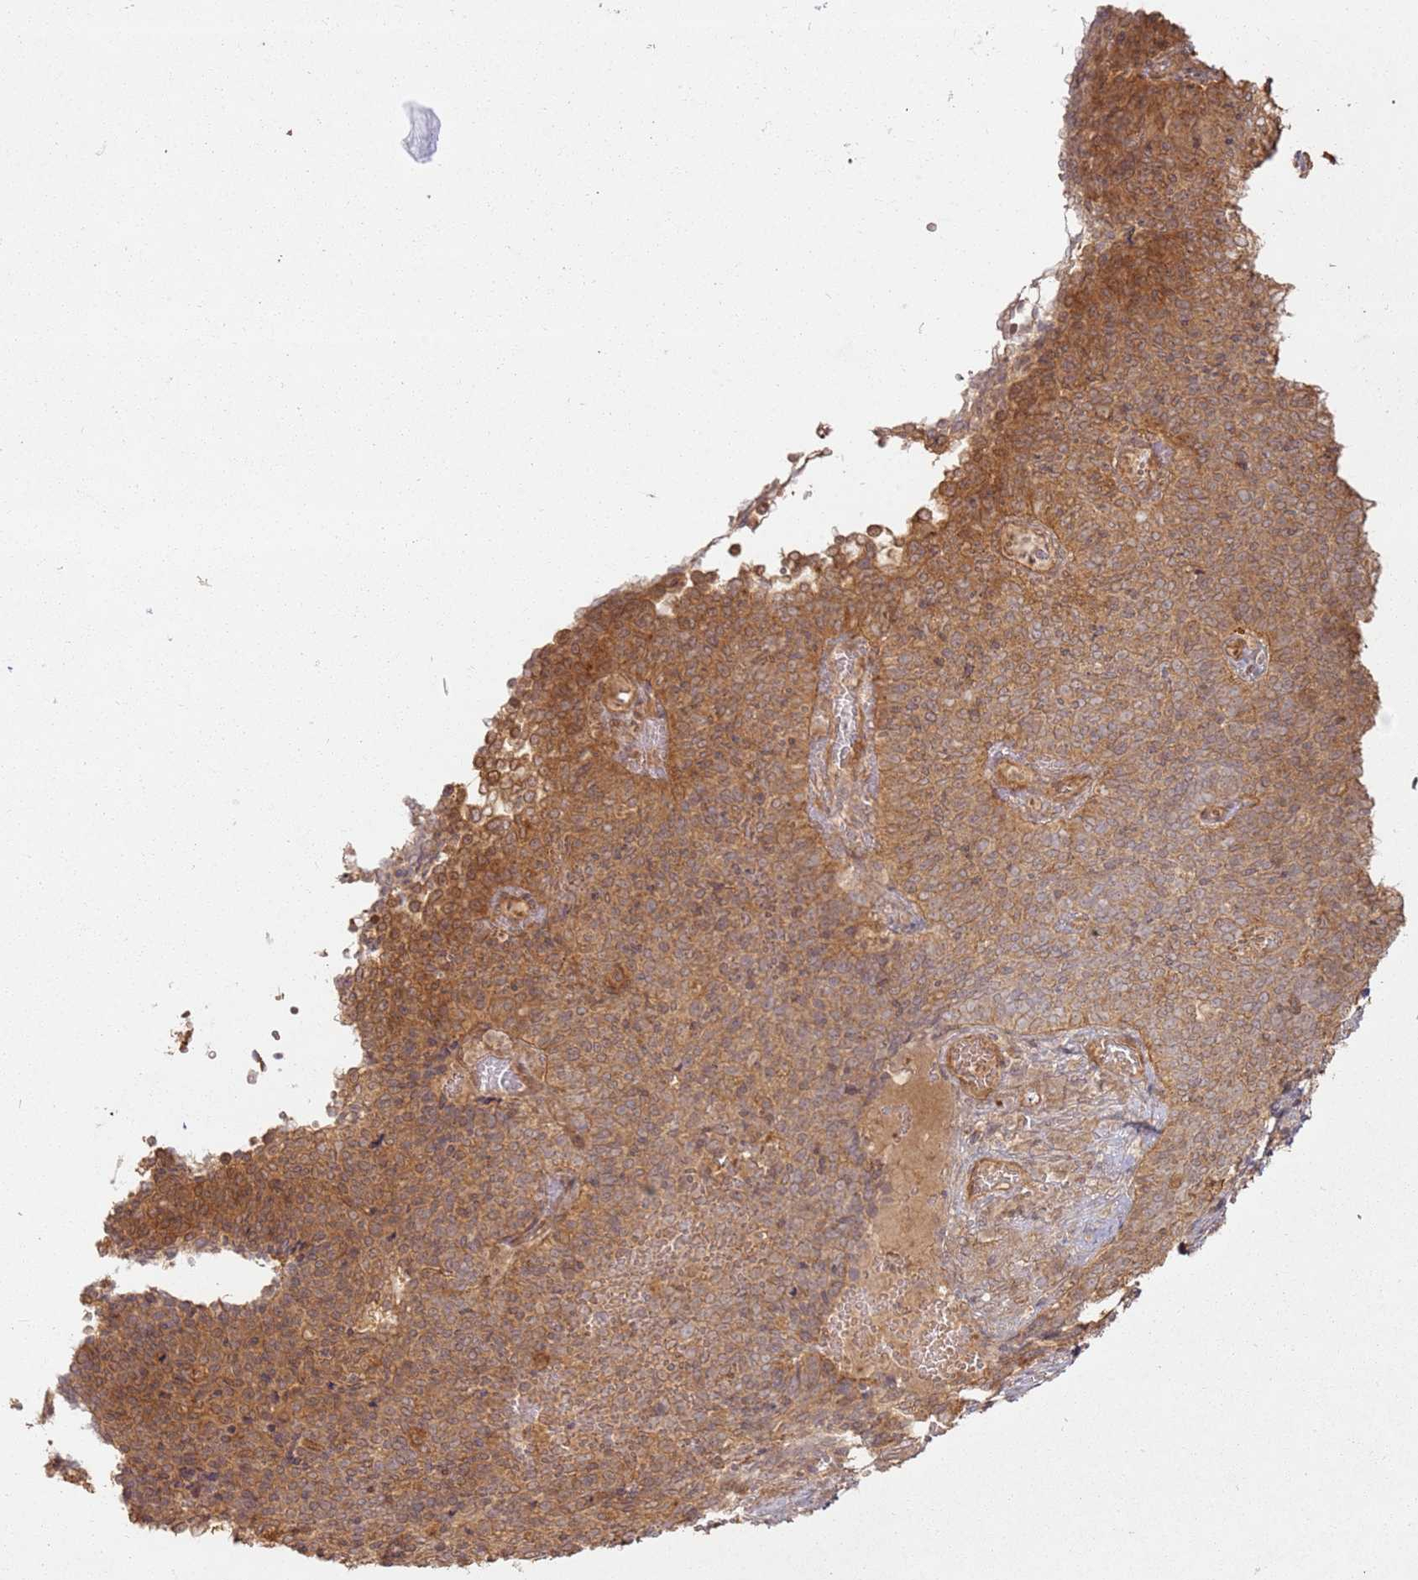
{"staining": {"intensity": "moderate", "quantity": ">75%", "location": "cytoplasmic/membranous"}, "tissue": "cervical cancer", "cell_type": "Tumor cells", "image_type": "cancer", "snomed": [{"axis": "morphology", "description": "Normal tissue, NOS"}, {"axis": "morphology", "description": "Squamous cell carcinoma, NOS"}, {"axis": "topography", "description": "Cervix"}], "caption": "Moderate cytoplasmic/membranous protein positivity is identified in approximately >75% of tumor cells in cervical squamous cell carcinoma.", "gene": "ZNF776", "patient": {"sex": "female", "age": 39}}